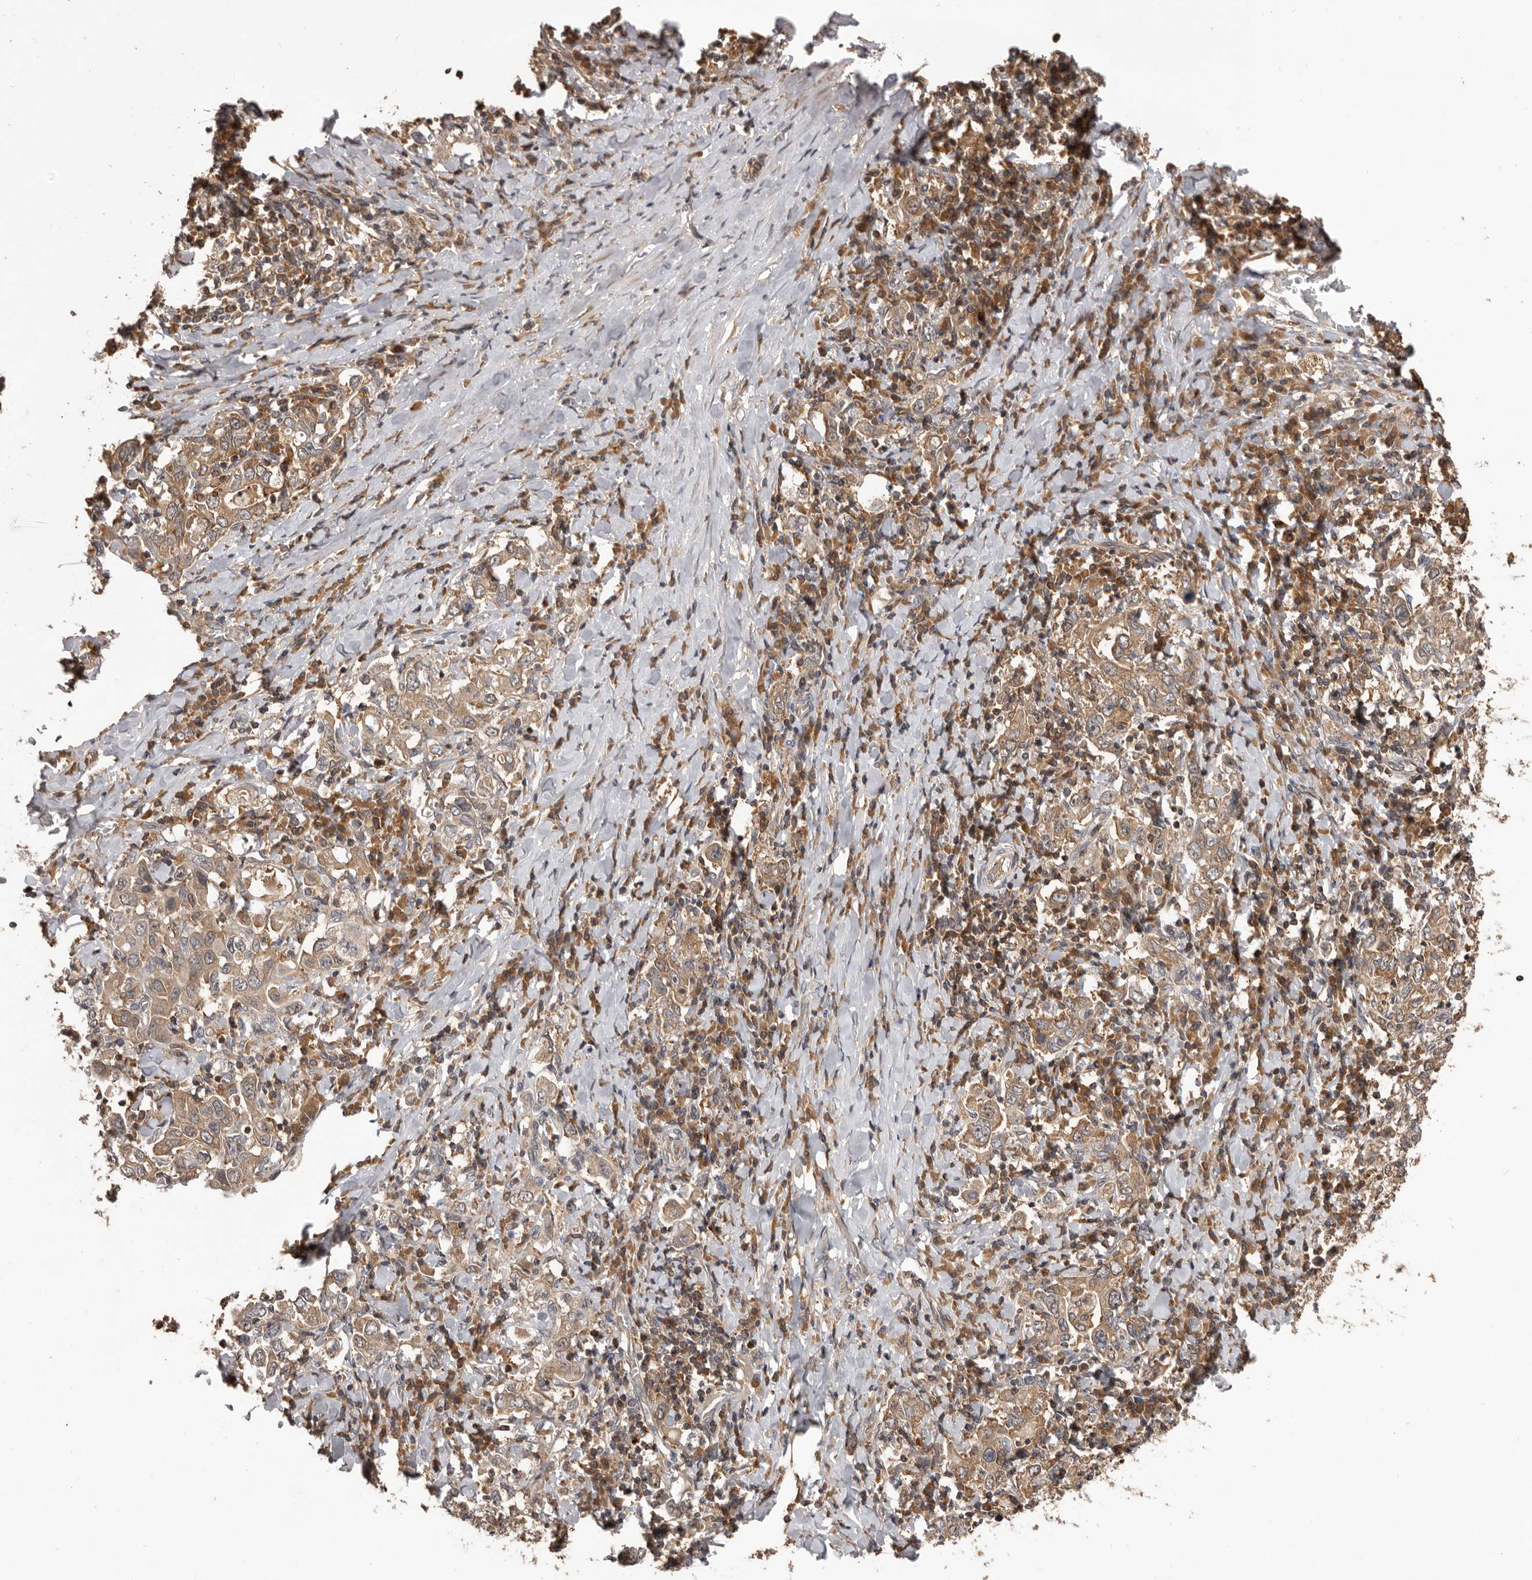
{"staining": {"intensity": "moderate", "quantity": ">75%", "location": "cytoplasmic/membranous"}, "tissue": "stomach cancer", "cell_type": "Tumor cells", "image_type": "cancer", "snomed": [{"axis": "morphology", "description": "Adenocarcinoma, NOS"}, {"axis": "topography", "description": "Stomach, upper"}], "caption": "Immunohistochemical staining of human stomach cancer (adenocarcinoma) demonstrates medium levels of moderate cytoplasmic/membranous protein positivity in approximately >75% of tumor cells. (DAB = brown stain, brightfield microscopy at high magnification).", "gene": "HBS1L", "patient": {"sex": "male", "age": 62}}